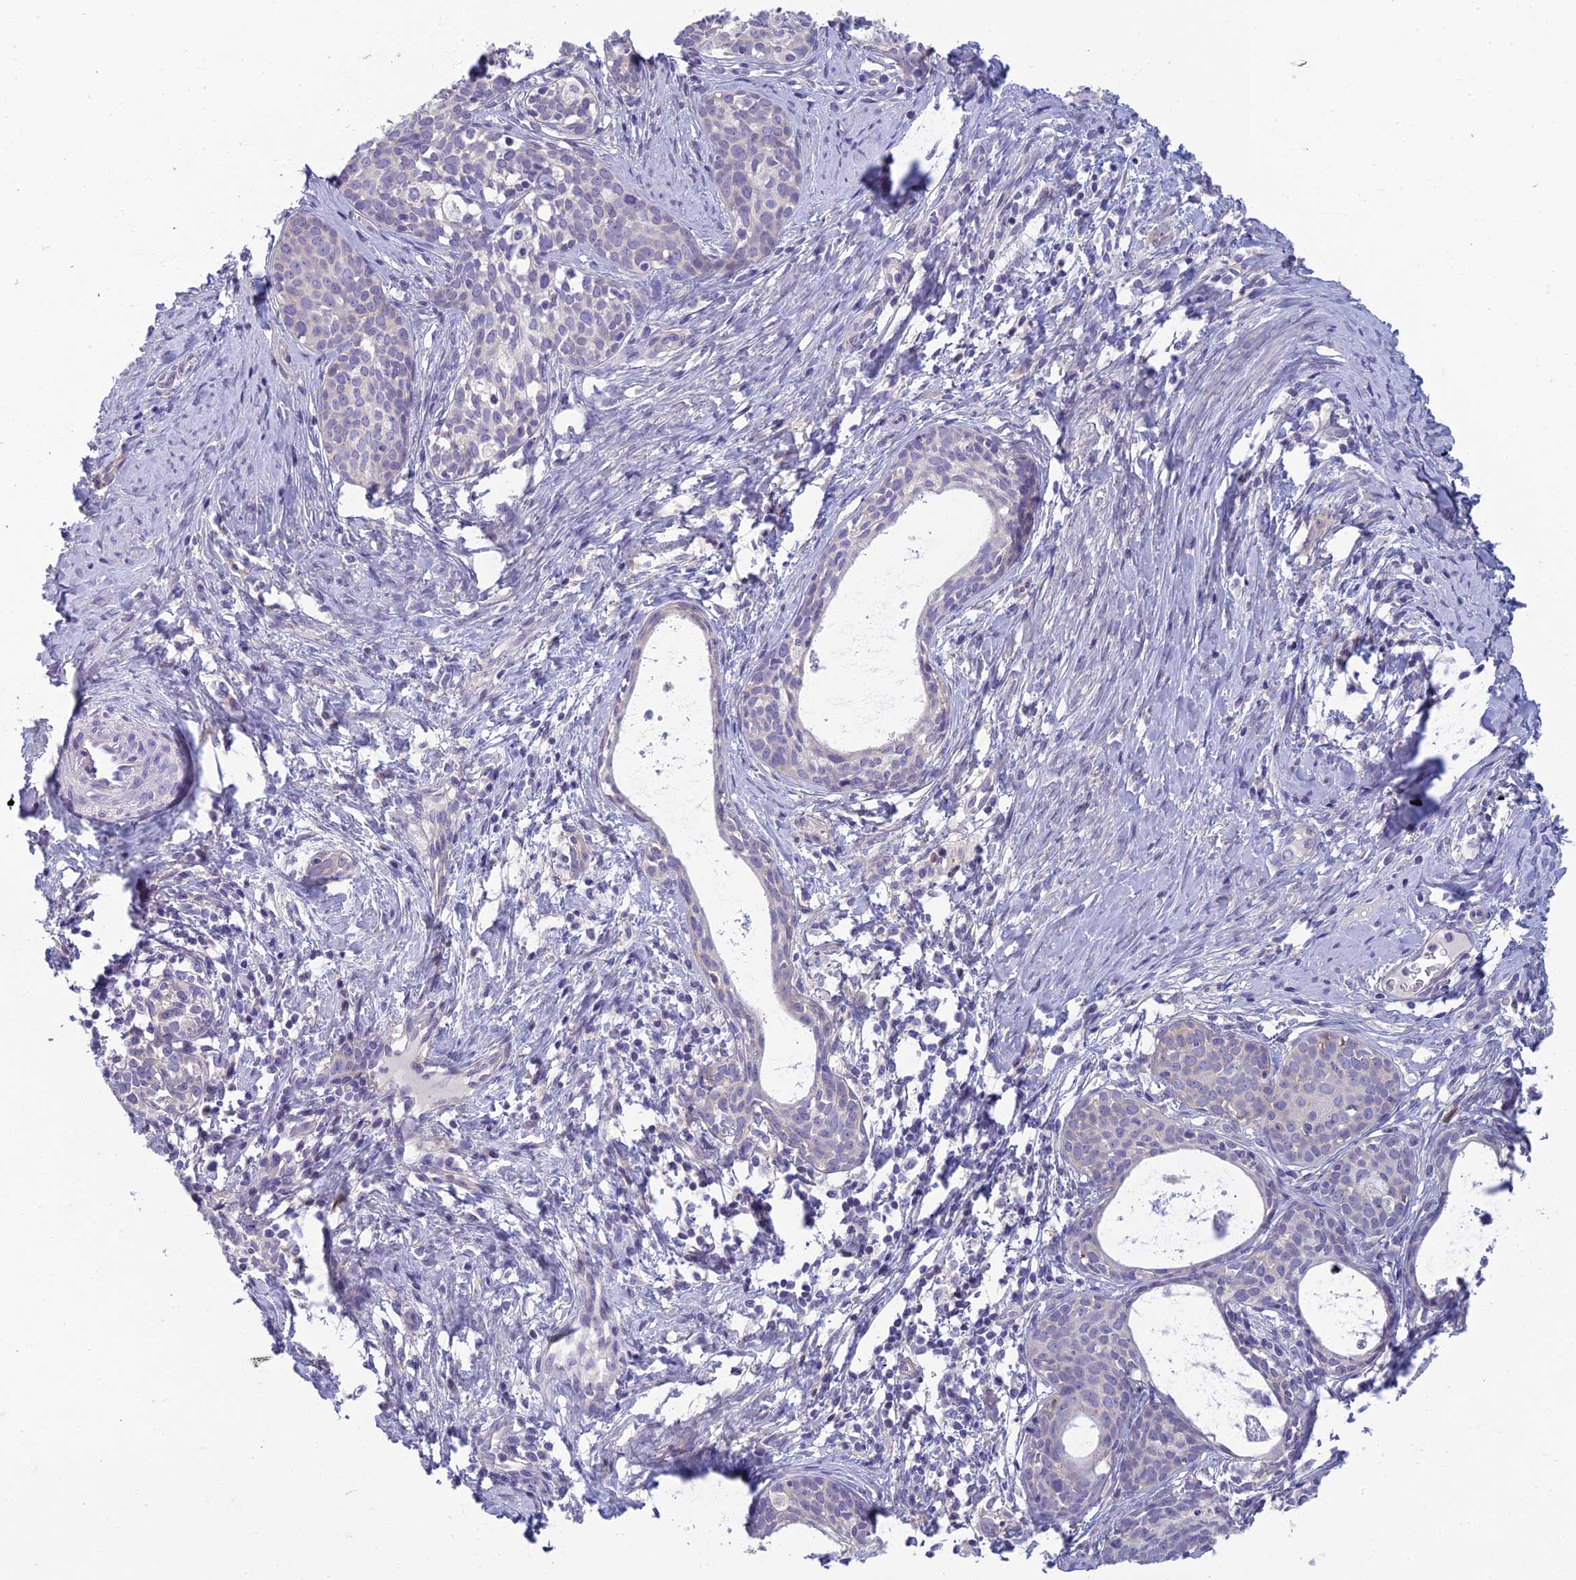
{"staining": {"intensity": "negative", "quantity": "none", "location": "none"}, "tissue": "cervical cancer", "cell_type": "Tumor cells", "image_type": "cancer", "snomed": [{"axis": "morphology", "description": "Squamous cell carcinoma, NOS"}, {"axis": "topography", "description": "Cervix"}], "caption": "Photomicrograph shows no significant protein staining in tumor cells of cervical cancer.", "gene": "NEURL1", "patient": {"sex": "female", "age": 52}}